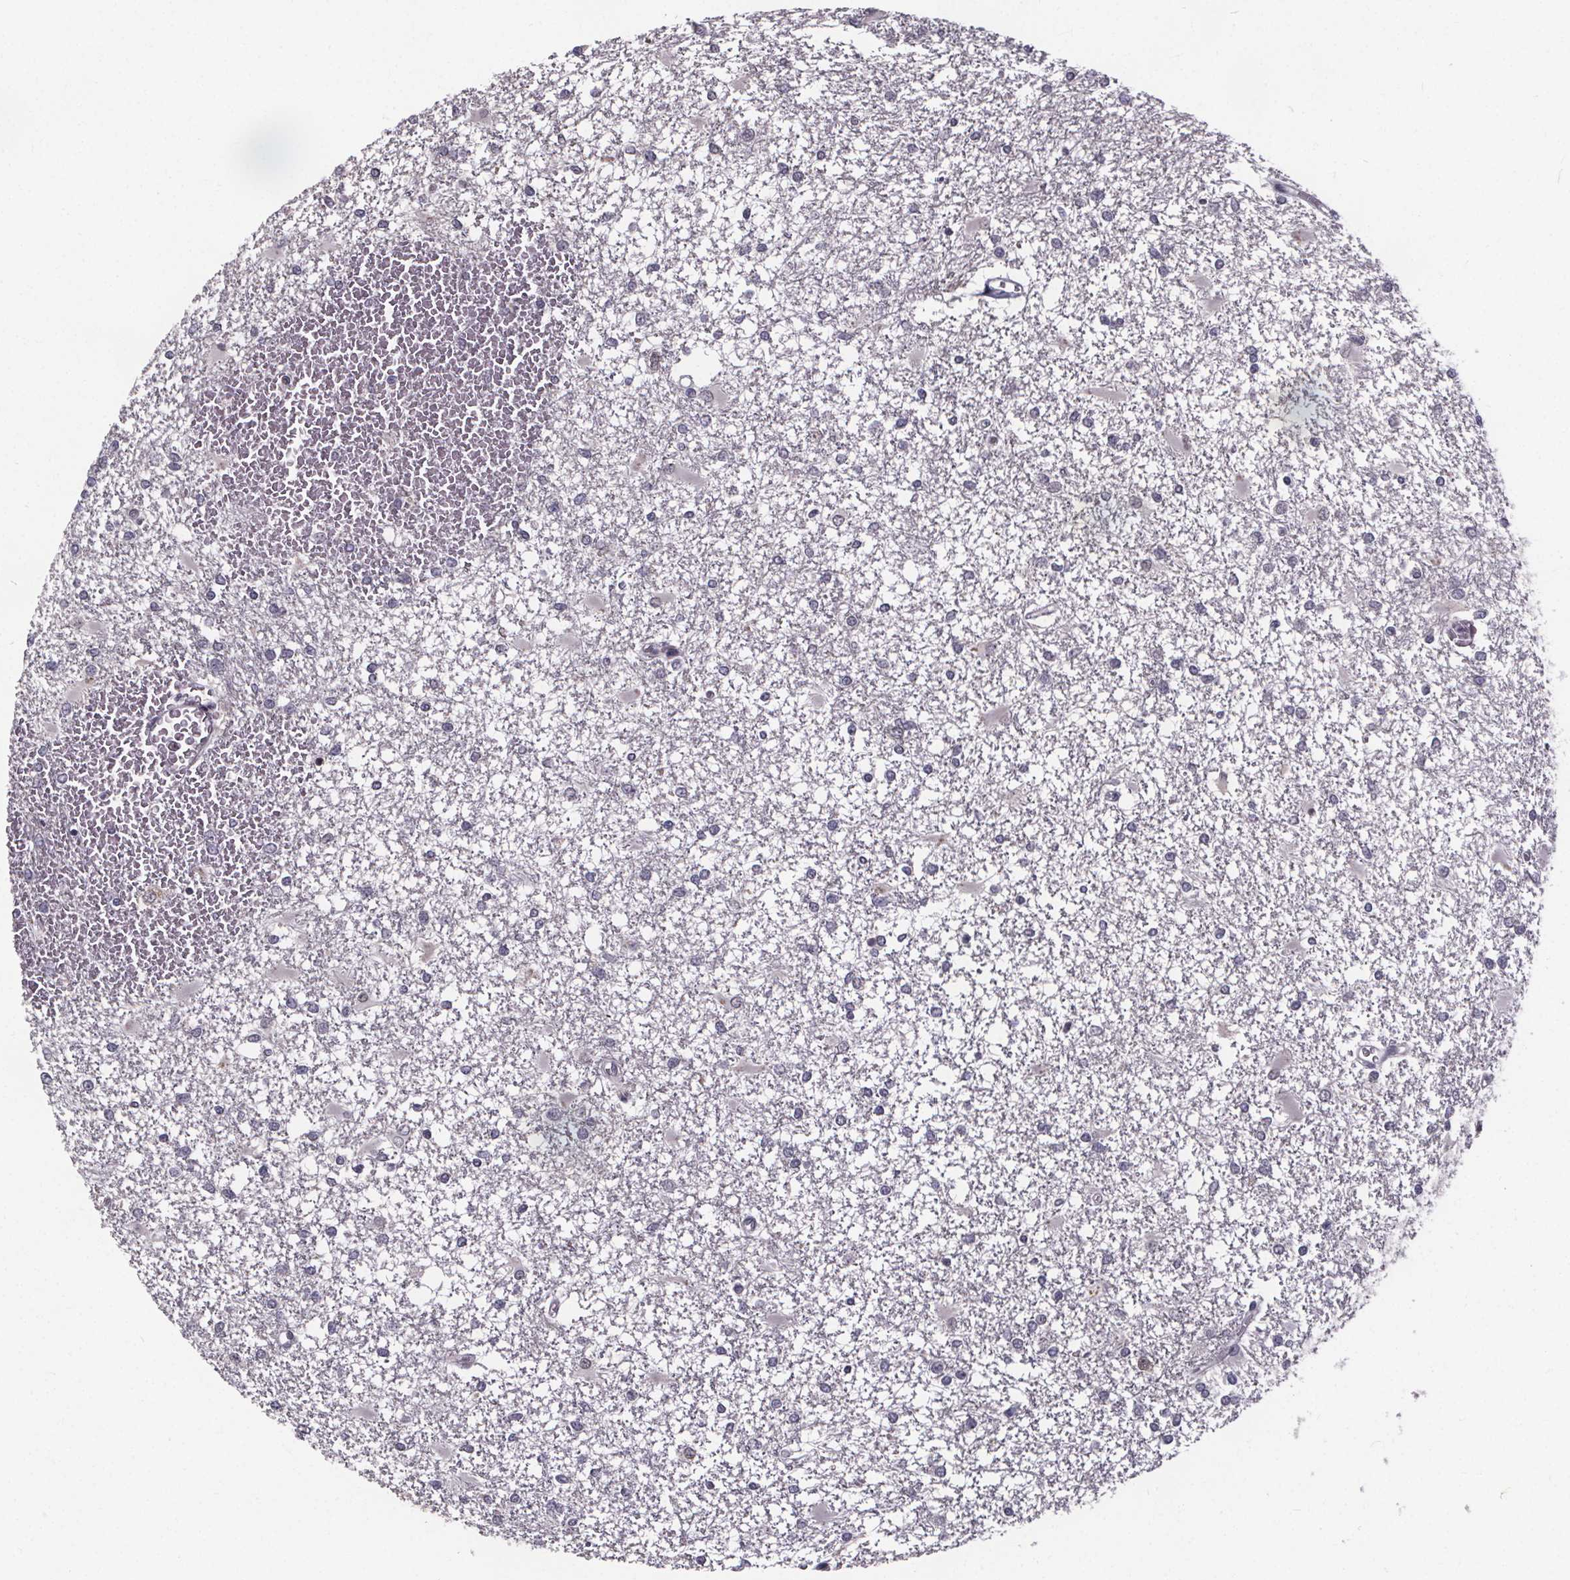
{"staining": {"intensity": "negative", "quantity": "none", "location": "none"}, "tissue": "glioma", "cell_type": "Tumor cells", "image_type": "cancer", "snomed": [{"axis": "morphology", "description": "Glioma, malignant, High grade"}, {"axis": "topography", "description": "Cerebral cortex"}], "caption": "Immunohistochemistry histopathology image of high-grade glioma (malignant) stained for a protein (brown), which reveals no positivity in tumor cells.", "gene": "FAM181B", "patient": {"sex": "male", "age": 79}}